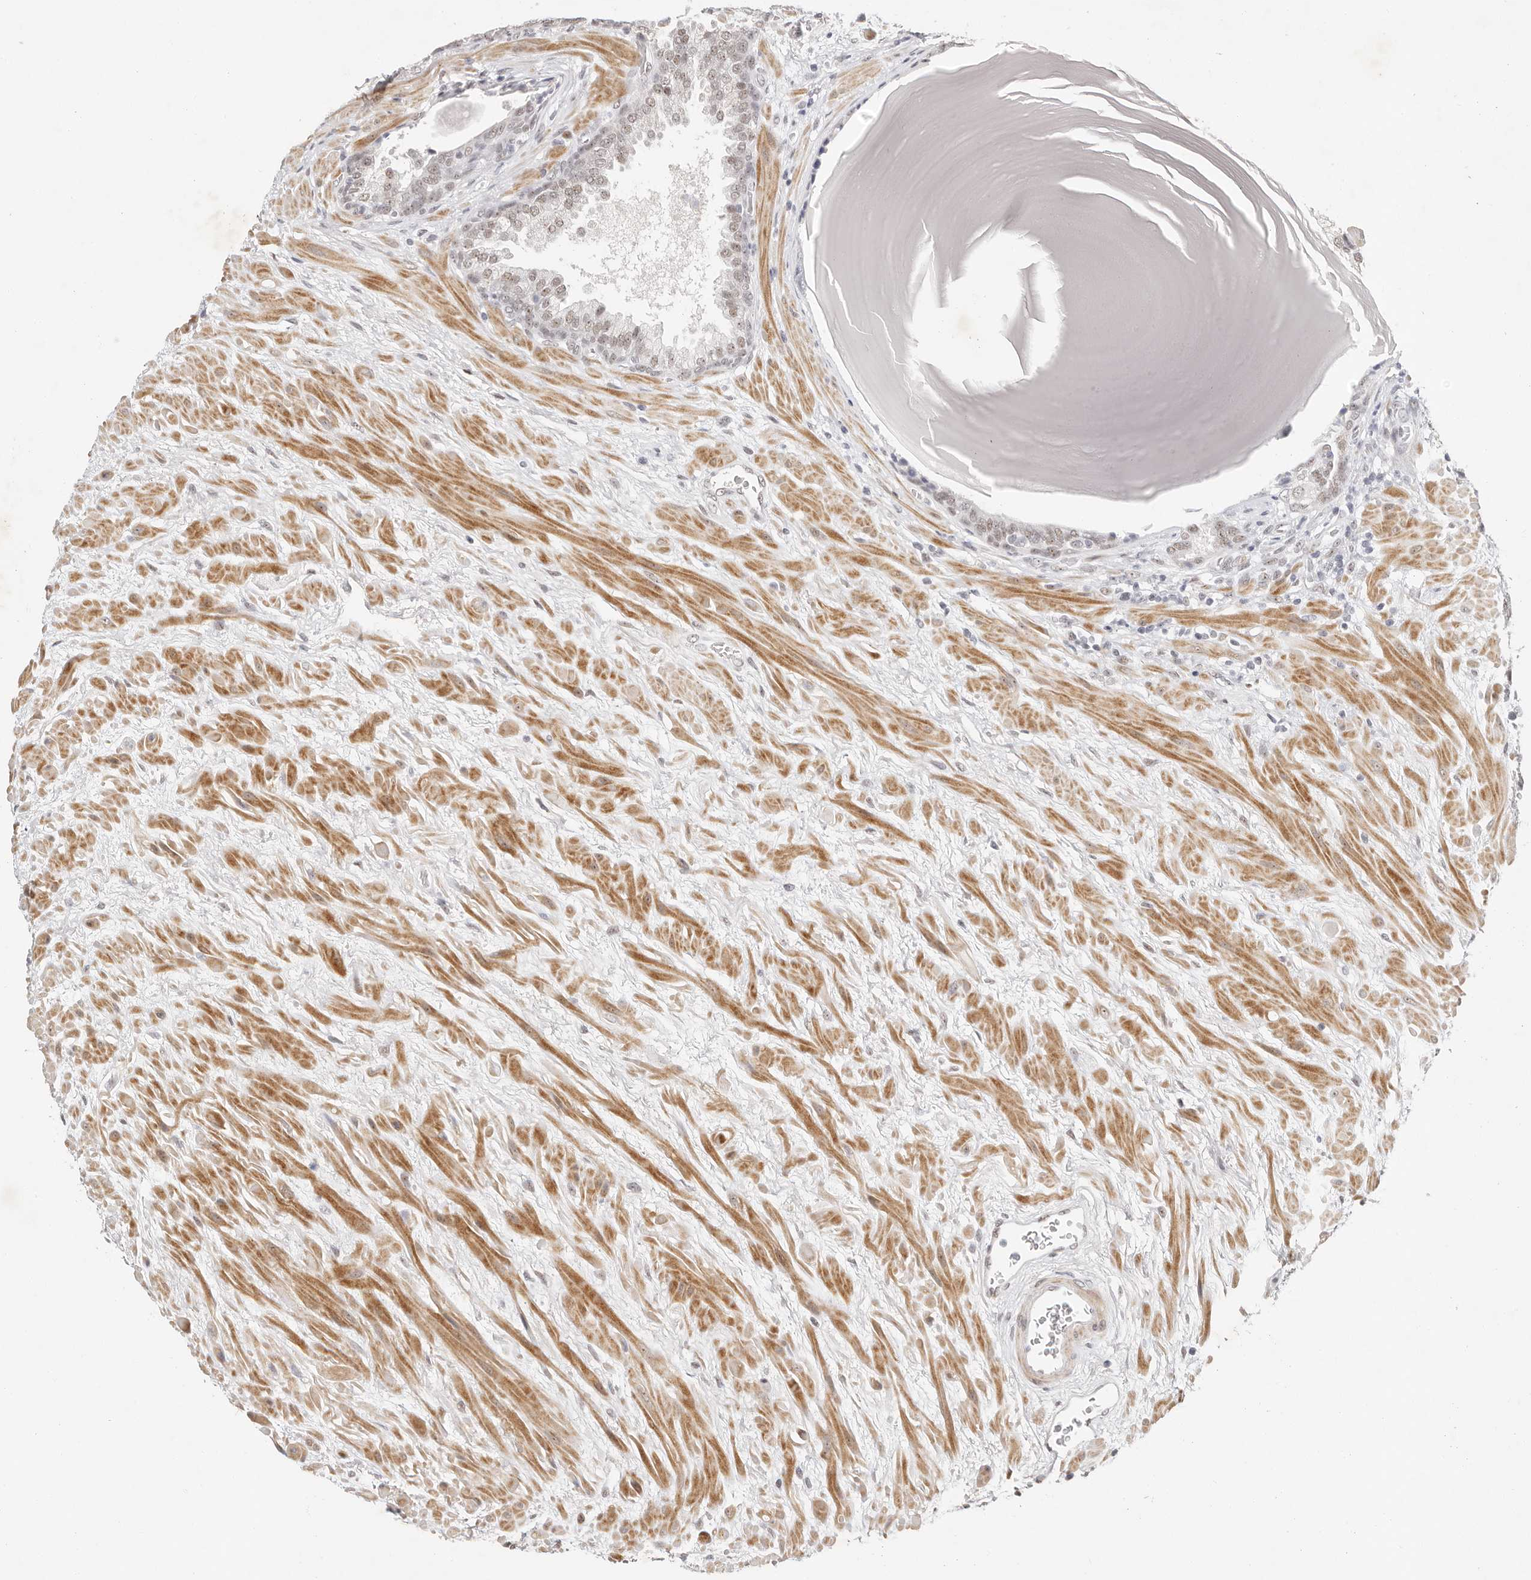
{"staining": {"intensity": "weak", "quantity": ">75%", "location": "nuclear"}, "tissue": "prostate", "cell_type": "Glandular cells", "image_type": "normal", "snomed": [{"axis": "morphology", "description": "Normal tissue, NOS"}, {"axis": "topography", "description": "Prostate"}], "caption": "Protein staining of unremarkable prostate shows weak nuclear expression in approximately >75% of glandular cells.", "gene": "LARP7", "patient": {"sex": "male", "age": 48}}